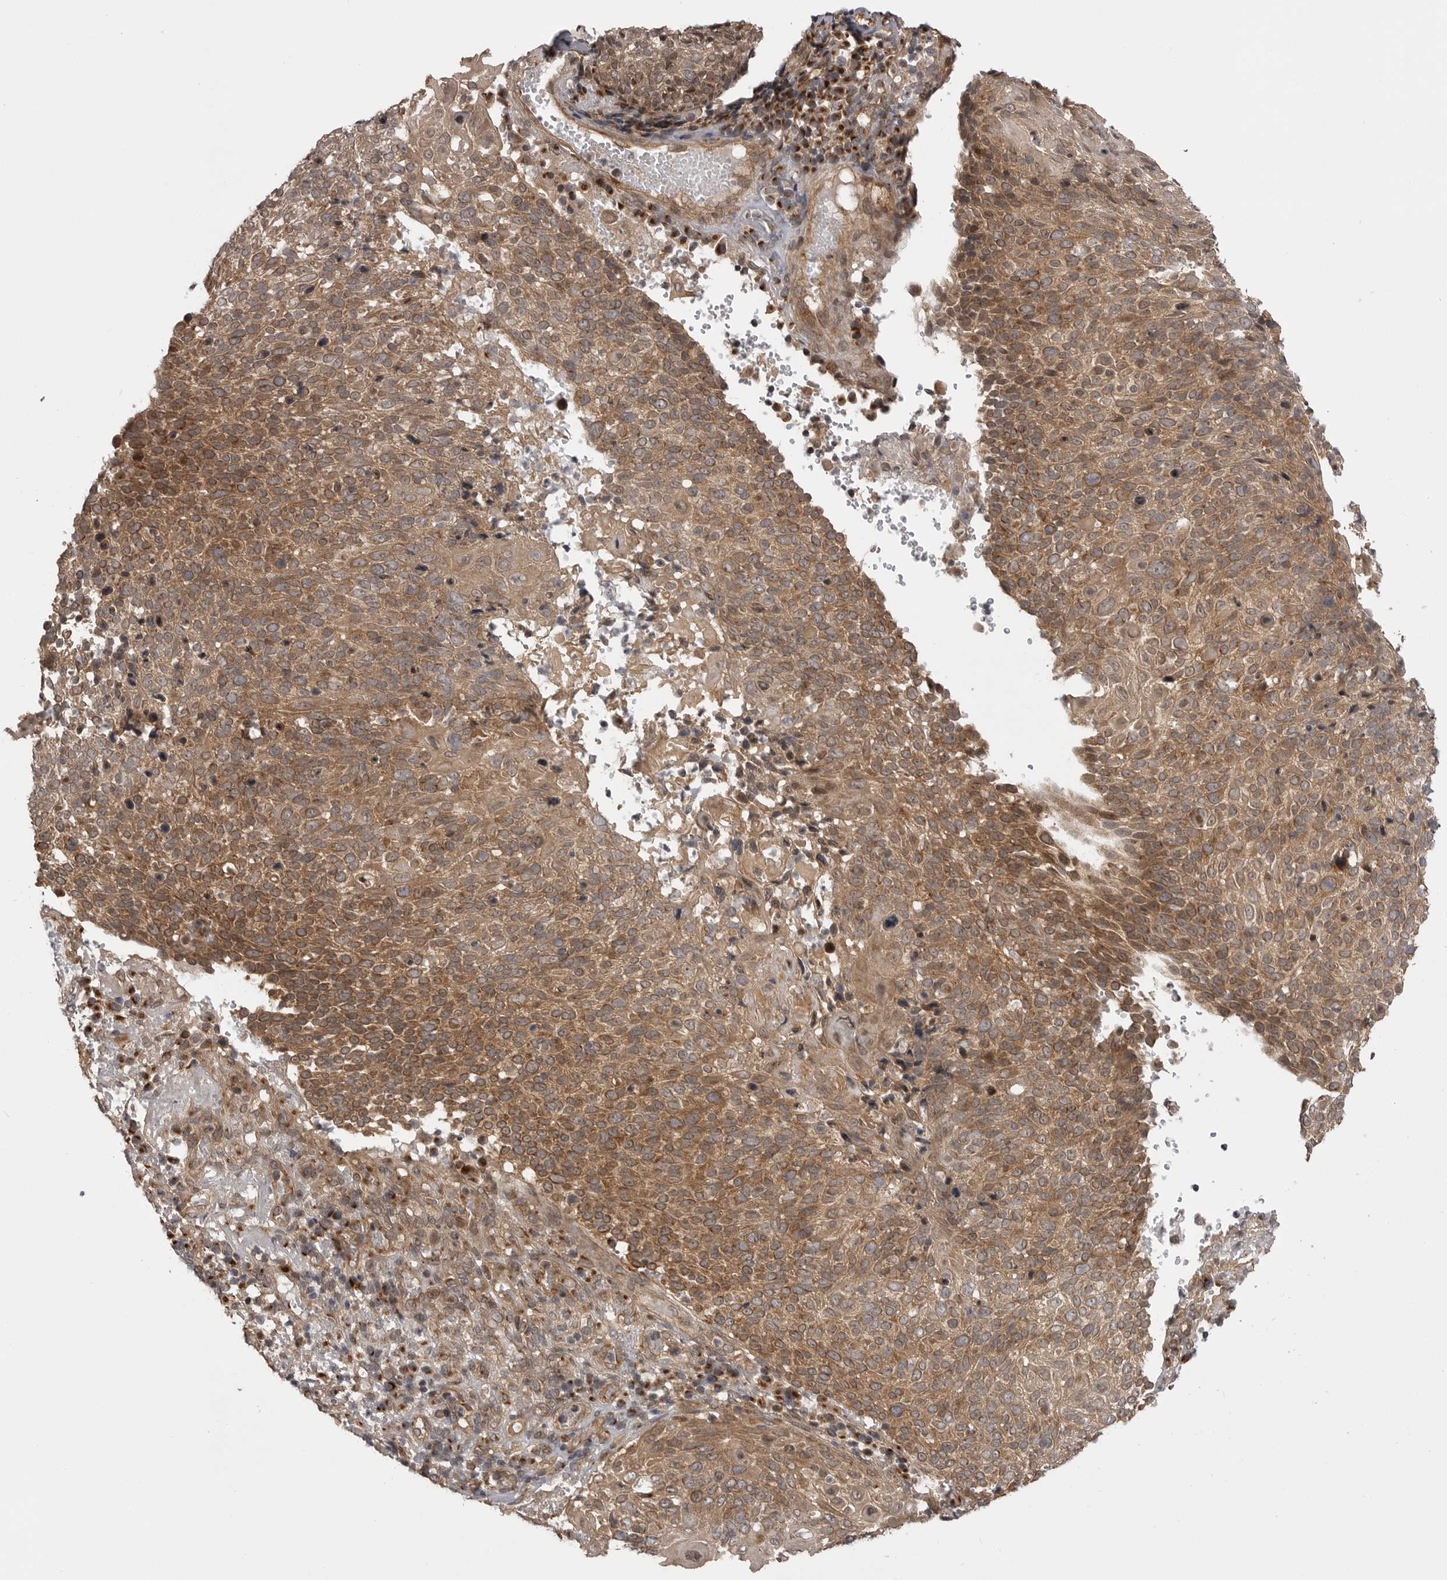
{"staining": {"intensity": "moderate", "quantity": ">75%", "location": "cytoplasmic/membranous"}, "tissue": "cervical cancer", "cell_type": "Tumor cells", "image_type": "cancer", "snomed": [{"axis": "morphology", "description": "Squamous cell carcinoma, NOS"}, {"axis": "topography", "description": "Cervix"}], "caption": "This is a photomicrograph of immunohistochemistry (IHC) staining of cervical cancer, which shows moderate staining in the cytoplasmic/membranous of tumor cells.", "gene": "PDCL", "patient": {"sex": "female", "age": 74}}